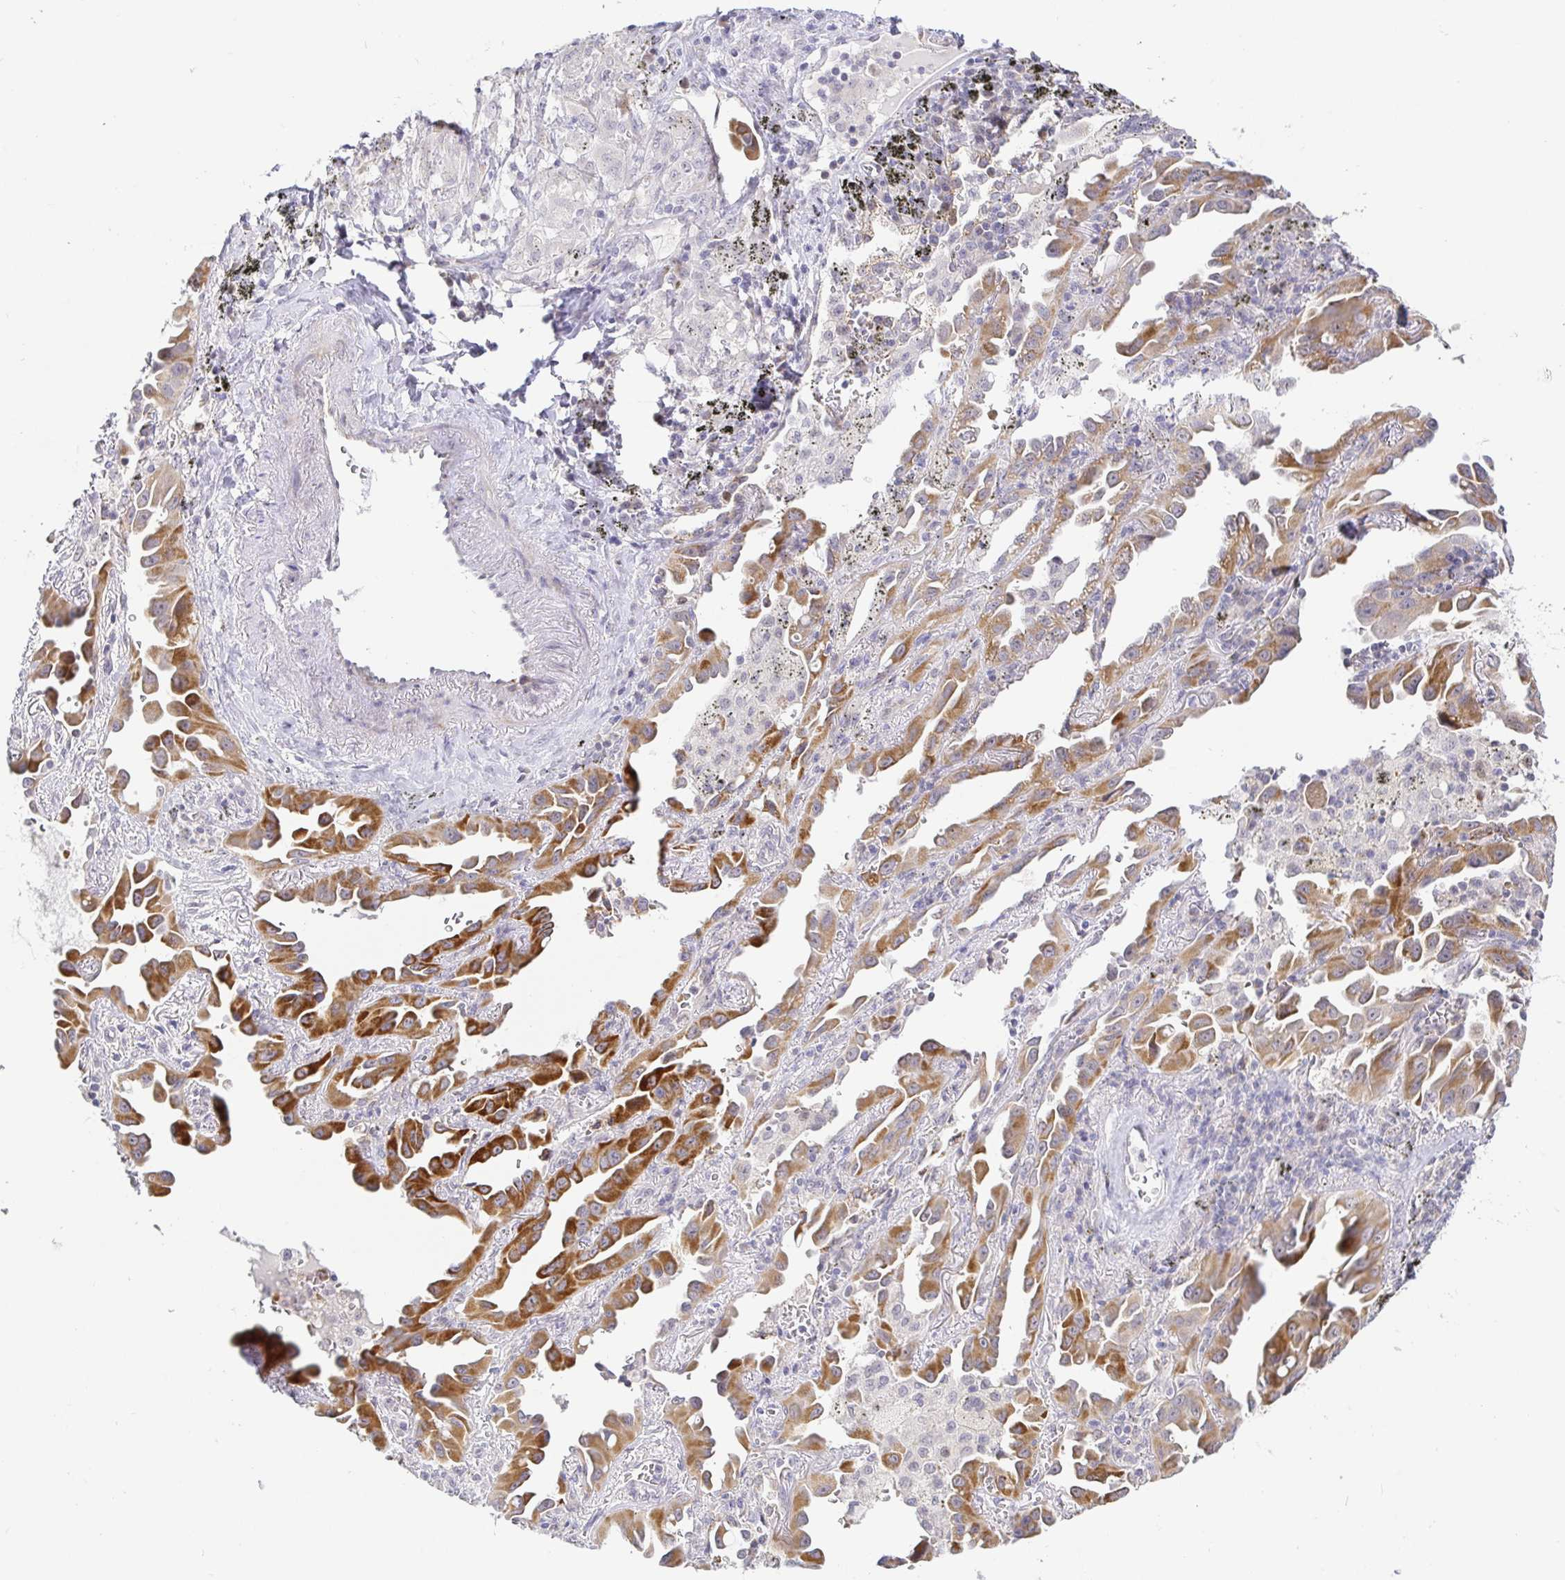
{"staining": {"intensity": "strong", "quantity": "25%-75%", "location": "cytoplasmic/membranous"}, "tissue": "lung cancer", "cell_type": "Tumor cells", "image_type": "cancer", "snomed": [{"axis": "morphology", "description": "Adenocarcinoma, NOS"}, {"axis": "topography", "description": "Lung"}], "caption": "The image reveals a brown stain indicating the presence of a protein in the cytoplasmic/membranous of tumor cells in lung adenocarcinoma.", "gene": "CIT", "patient": {"sex": "male", "age": 68}}